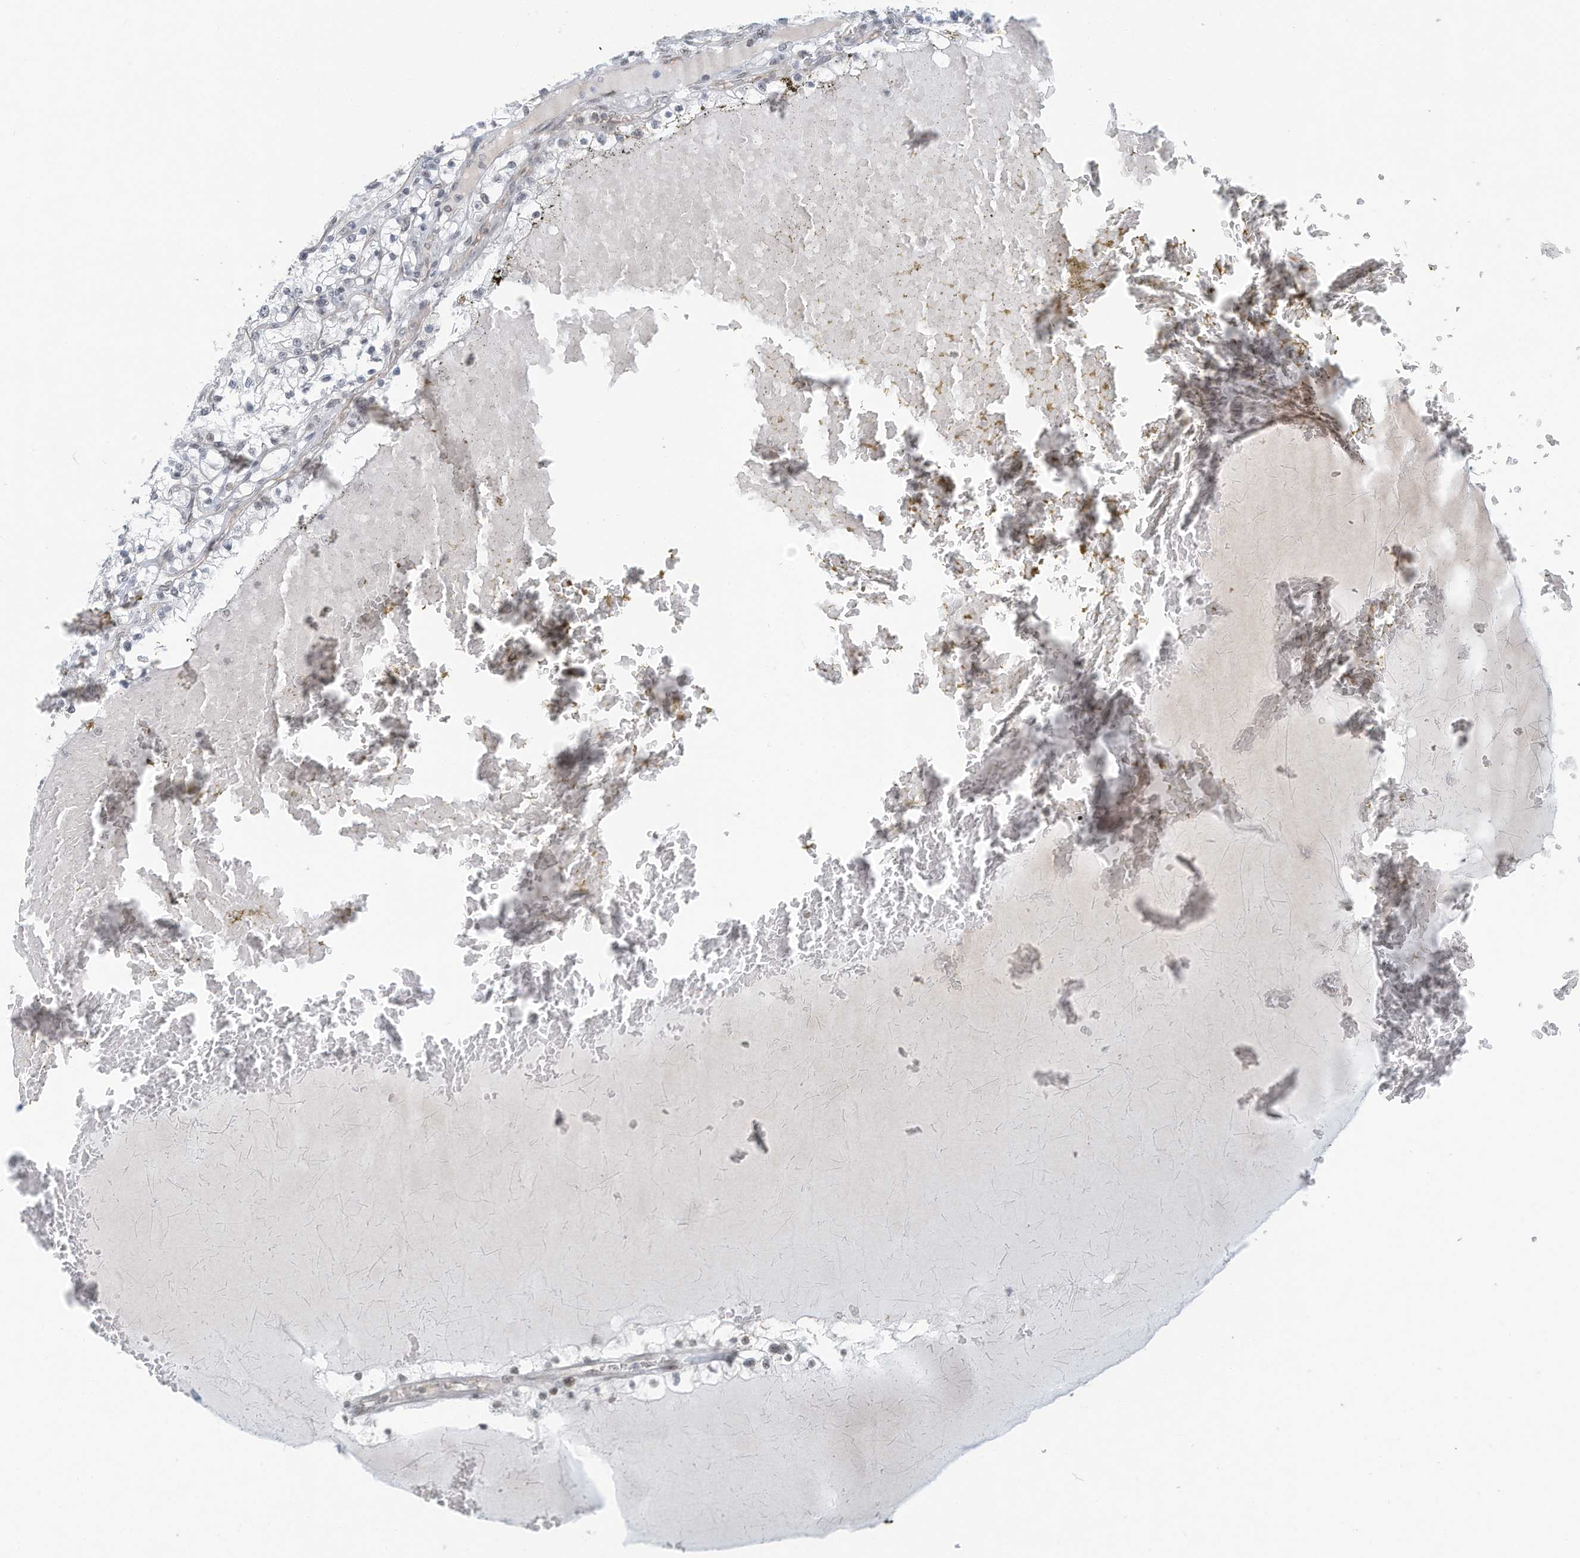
{"staining": {"intensity": "weak", "quantity": ">75%", "location": "nuclear"}, "tissue": "renal cancer", "cell_type": "Tumor cells", "image_type": "cancer", "snomed": [{"axis": "morphology", "description": "Normal tissue, NOS"}, {"axis": "morphology", "description": "Adenocarcinoma, NOS"}, {"axis": "topography", "description": "Kidney"}], "caption": "Protein expression analysis of human renal adenocarcinoma reveals weak nuclear staining in about >75% of tumor cells. (IHC, brightfield microscopy, high magnification).", "gene": "SARNP", "patient": {"sex": "male", "age": 68}}